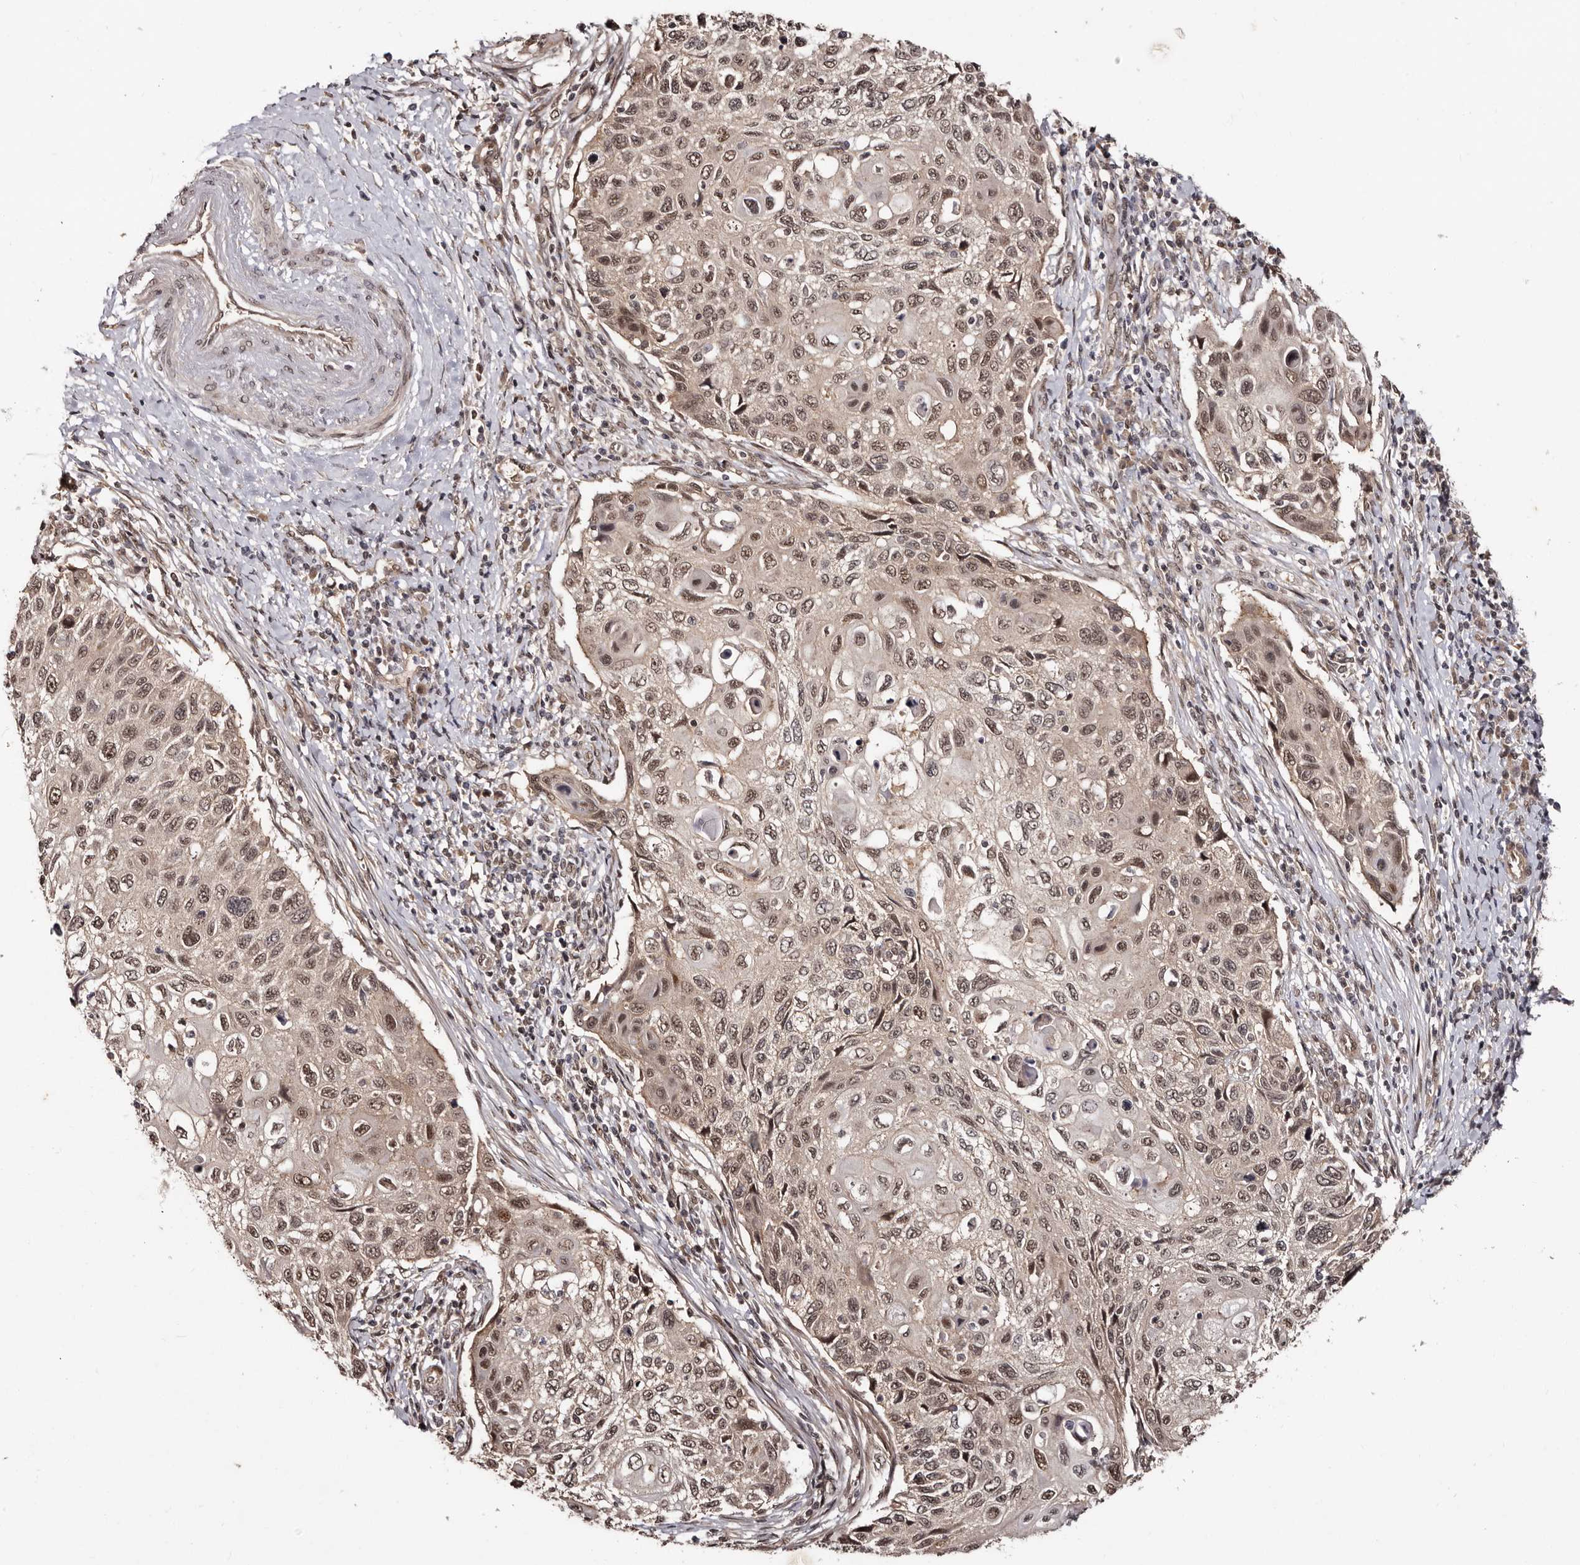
{"staining": {"intensity": "moderate", "quantity": ">75%", "location": "nuclear"}, "tissue": "cervical cancer", "cell_type": "Tumor cells", "image_type": "cancer", "snomed": [{"axis": "morphology", "description": "Squamous cell carcinoma, NOS"}, {"axis": "topography", "description": "Cervix"}], "caption": "Cervical squamous cell carcinoma stained with DAB (3,3'-diaminobenzidine) immunohistochemistry shows medium levels of moderate nuclear expression in approximately >75% of tumor cells.", "gene": "TBC1D22B", "patient": {"sex": "female", "age": 70}}